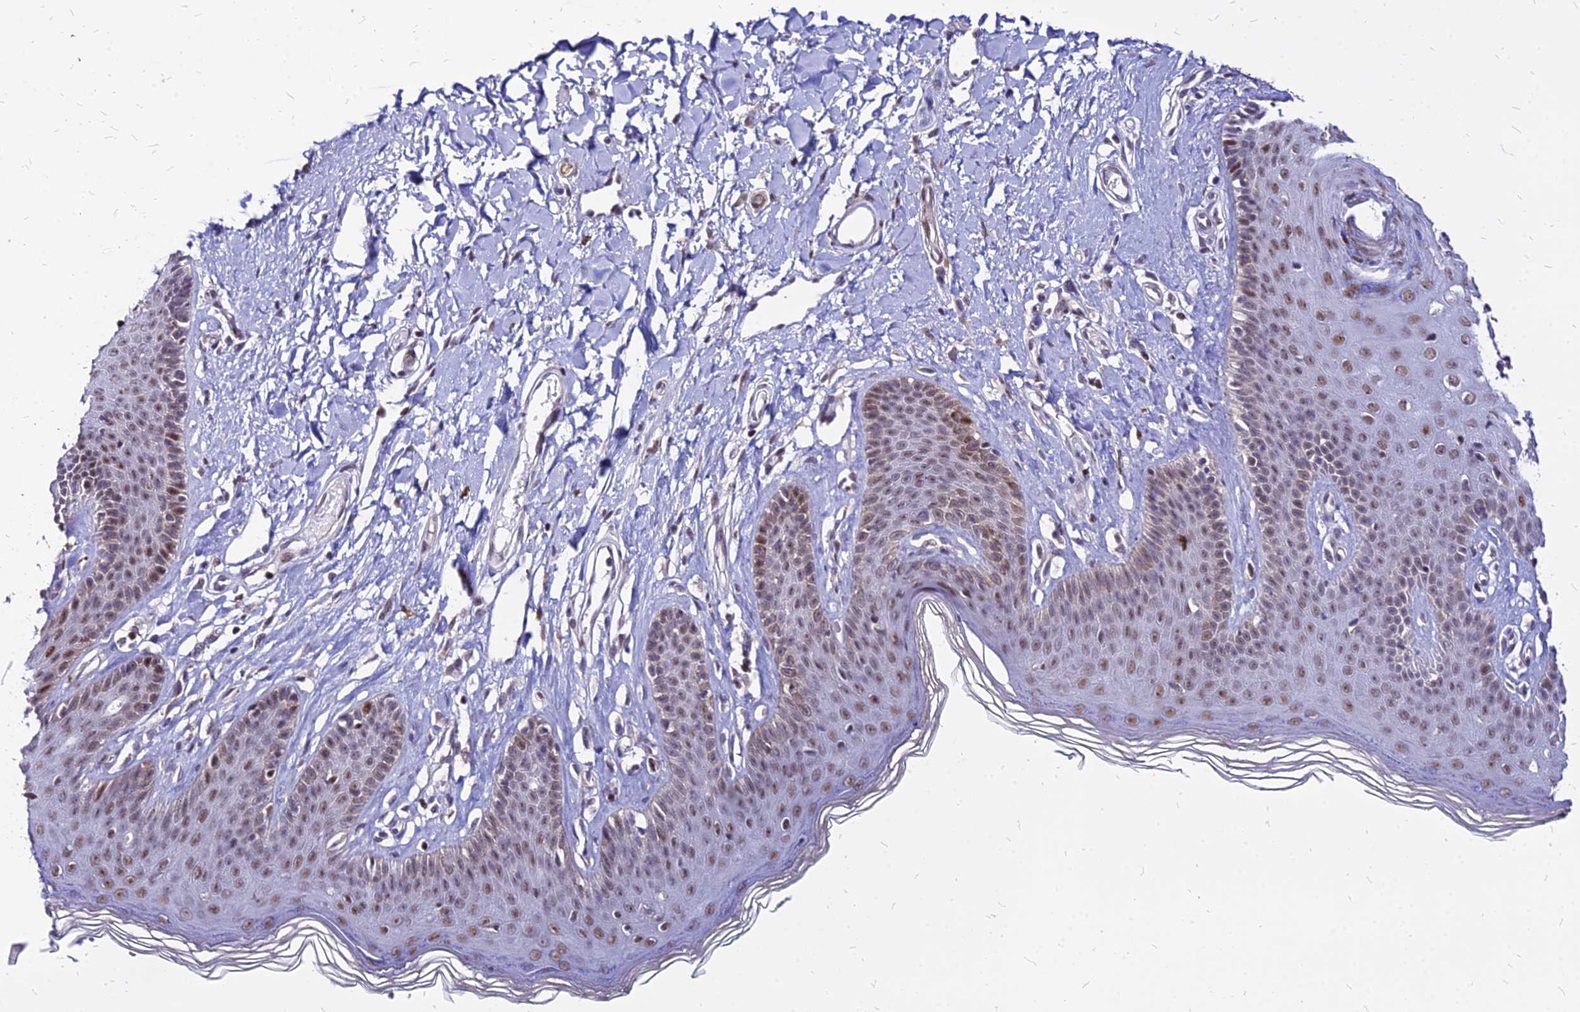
{"staining": {"intensity": "moderate", "quantity": "25%-75%", "location": "nuclear"}, "tissue": "skin", "cell_type": "Epidermal cells", "image_type": "normal", "snomed": [{"axis": "morphology", "description": "Normal tissue, NOS"}, {"axis": "morphology", "description": "Squamous cell carcinoma, NOS"}, {"axis": "topography", "description": "Vulva"}], "caption": "Skin stained for a protein (brown) reveals moderate nuclear positive staining in approximately 25%-75% of epidermal cells.", "gene": "FDX2", "patient": {"sex": "female", "age": 85}}